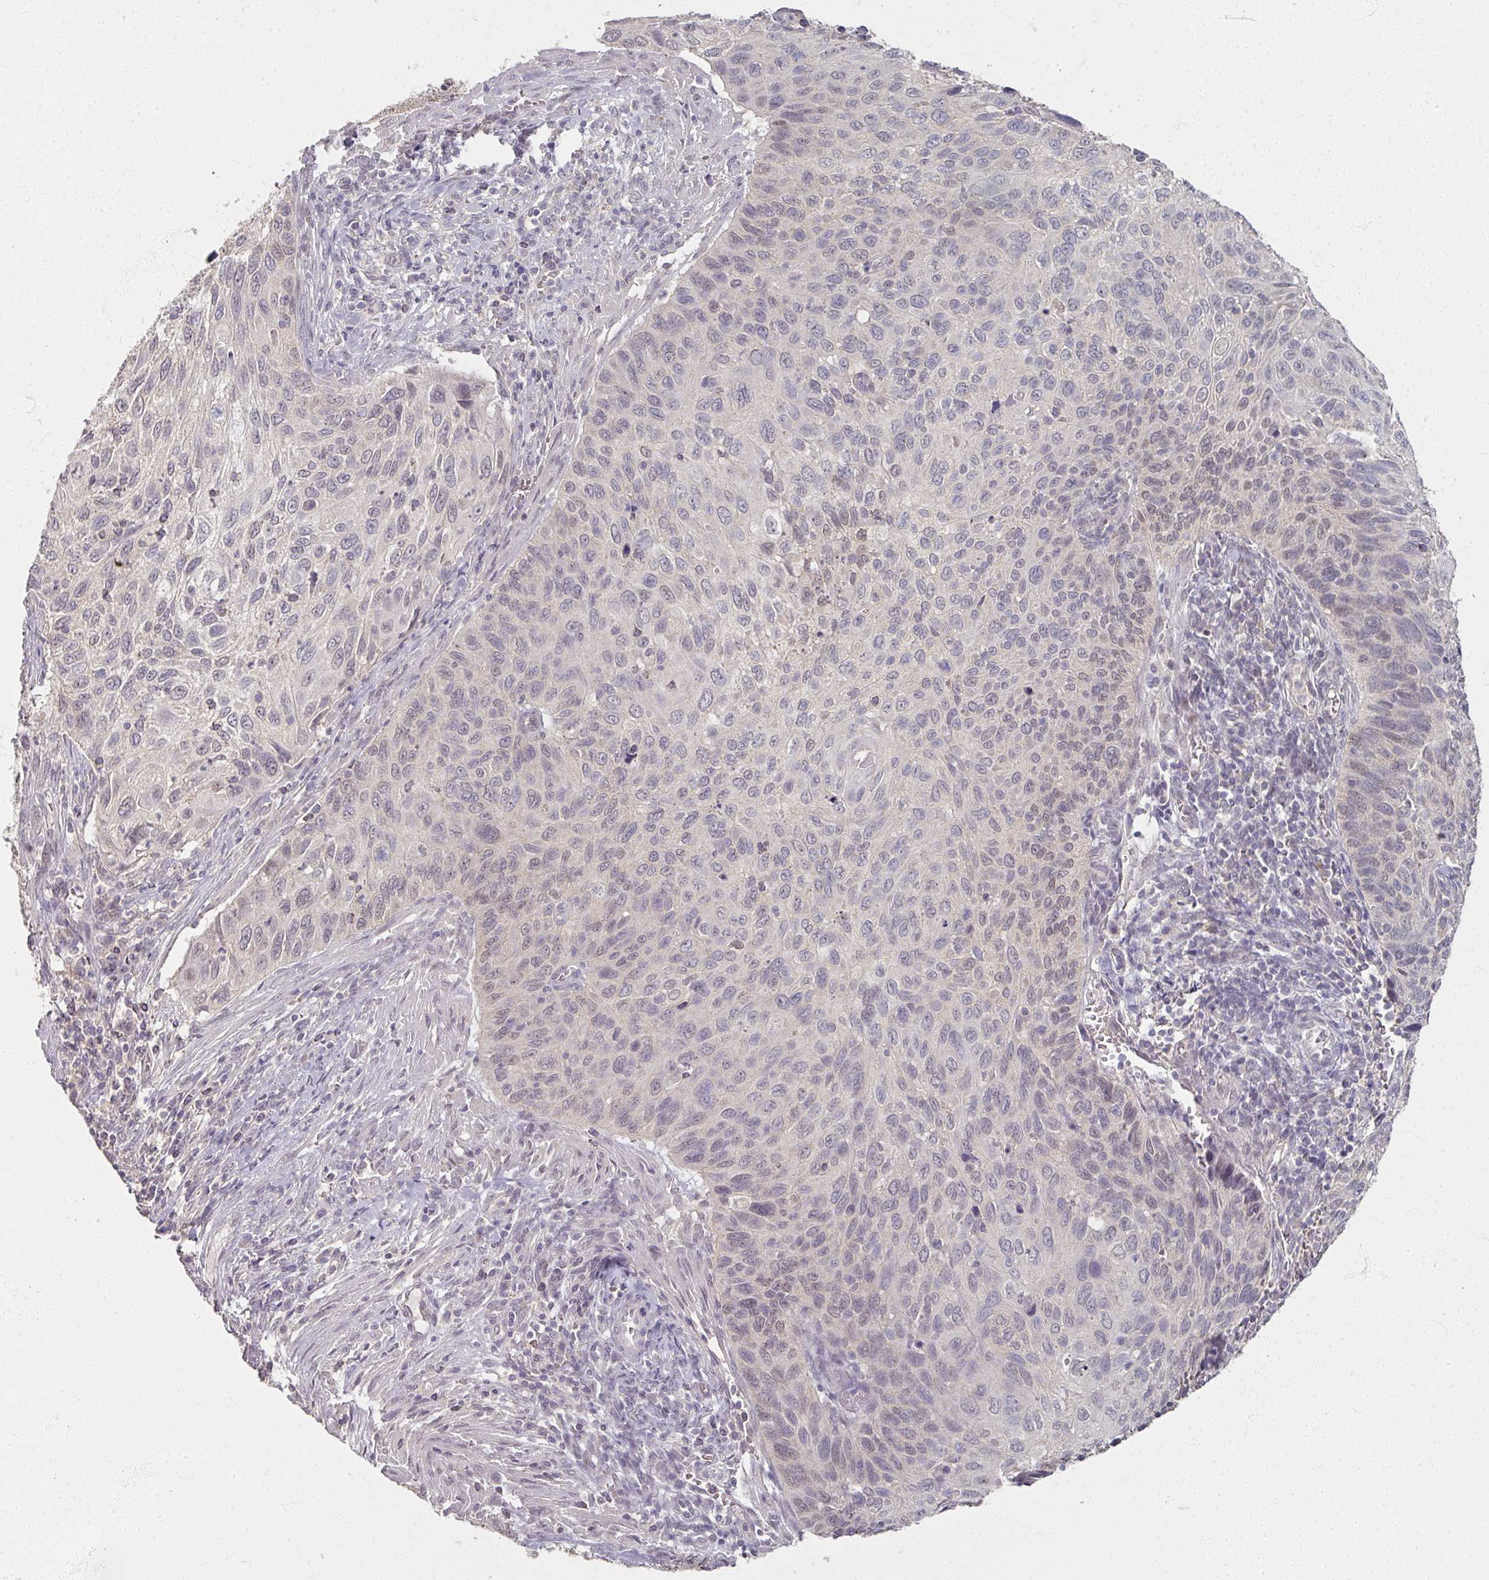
{"staining": {"intensity": "negative", "quantity": "none", "location": "none"}, "tissue": "cervical cancer", "cell_type": "Tumor cells", "image_type": "cancer", "snomed": [{"axis": "morphology", "description": "Squamous cell carcinoma, NOS"}, {"axis": "topography", "description": "Cervix"}], "caption": "Micrograph shows no protein staining in tumor cells of cervical cancer tissue. (DAB IHC with hematoxylin counter stain).", "gene": "SOX11", "patient": {"sex": "female", "age": 70}}